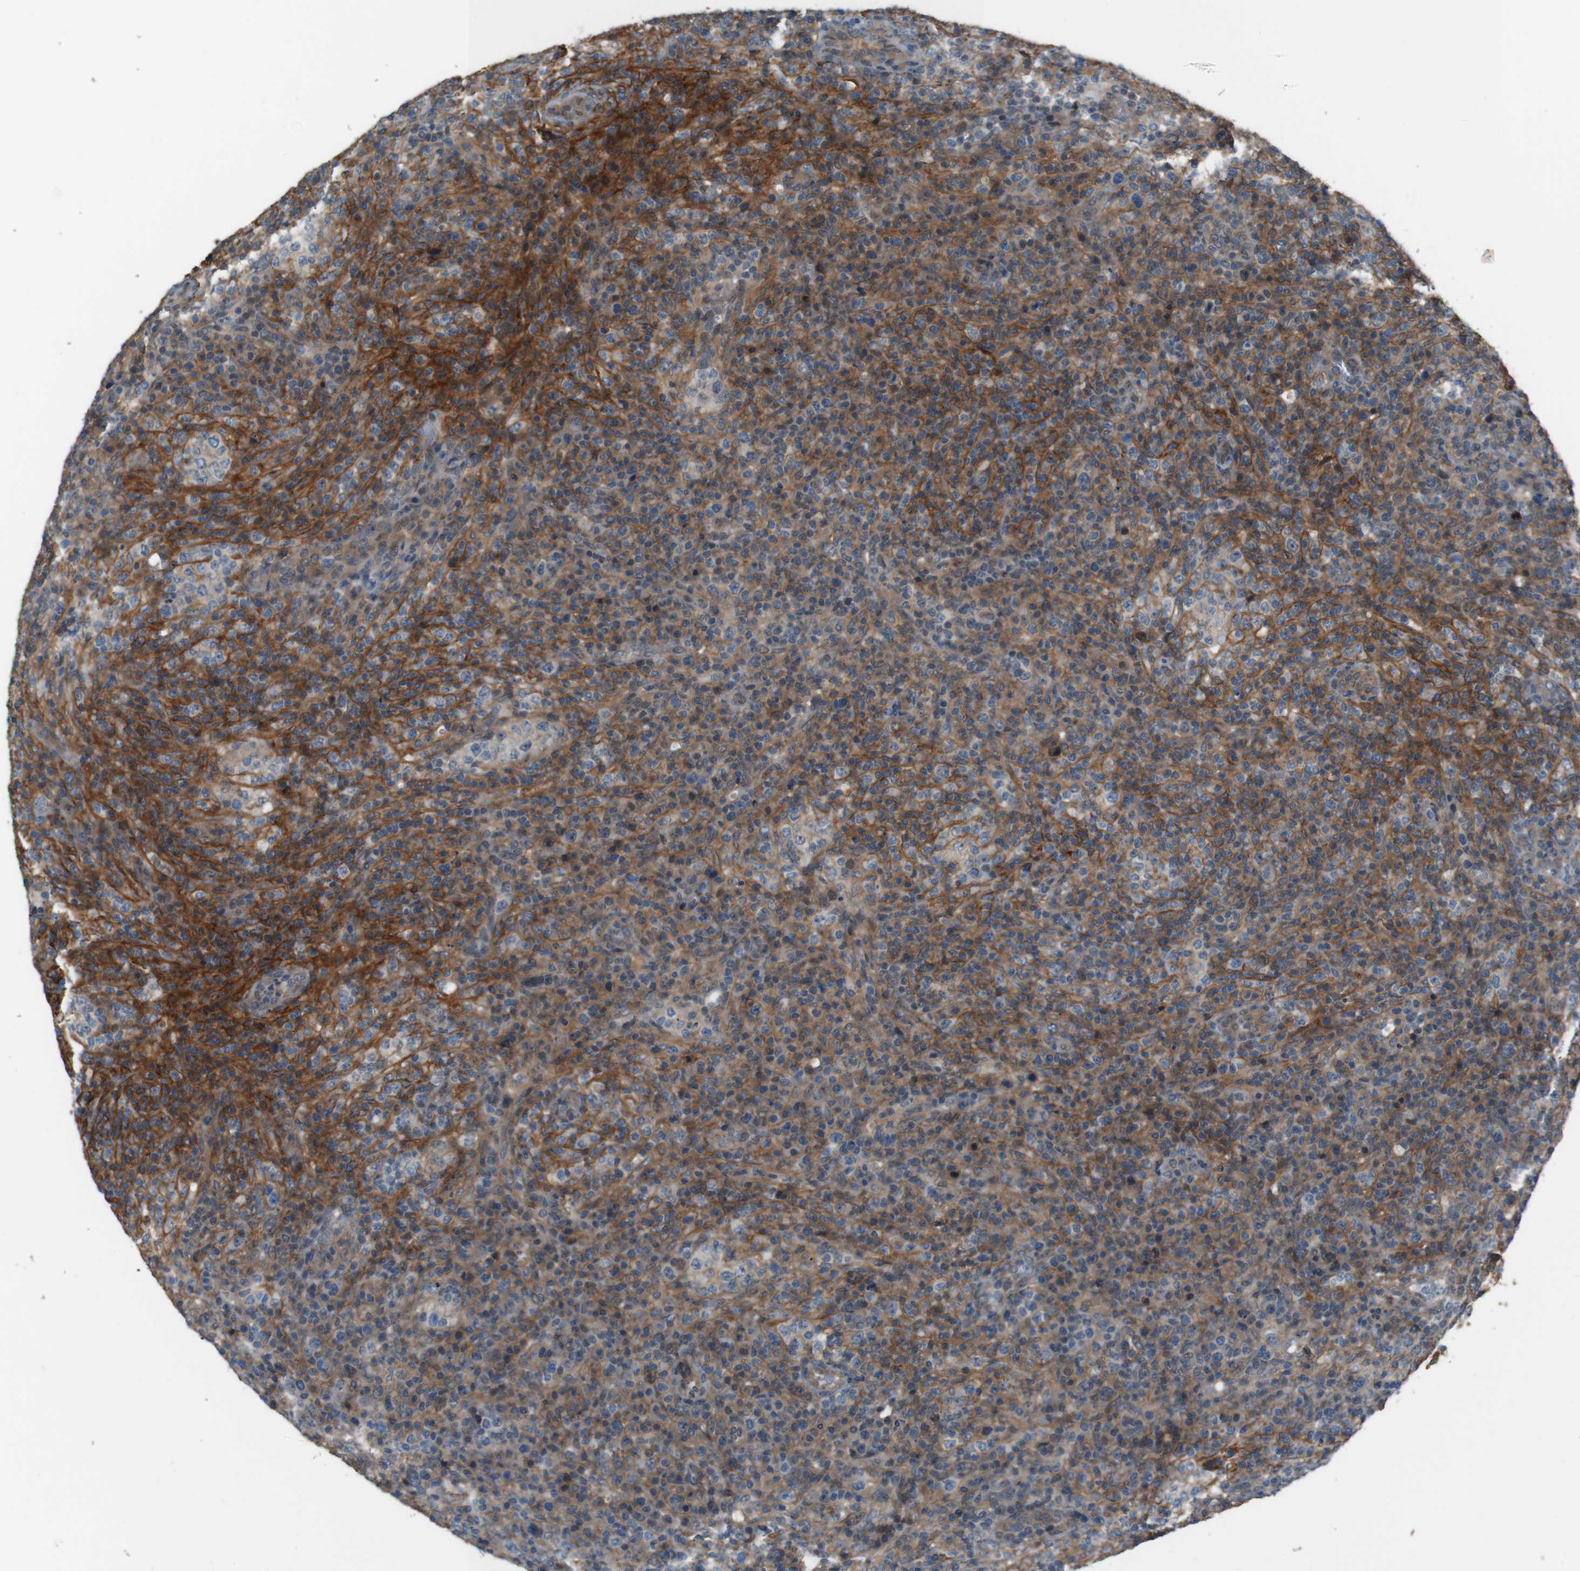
{"staining": {"intensity": "moderate", "quantity": "25%-75%", "location": "cytoplasmic/membranous"}, "tissue": "lymphoma", "cell_type": "Tumor cells", "image_type": "cancer", "snomed": [{"axis": "morphology", "description": "Malignant lymphoma, non-Hodgkin's type, High grade"}, {"axis": "topography", "description": "Lymph node"}], "caption": "An IHC image of tumor tissue is shown. Protein staining in brown highlights moderate cytoplasmic/membranous positivity in high-grade malignant lymphoma, non-Hodgkin's type within tumor cells. Using DAB (3,3'-diaminobenzidine) (brown) and hematoxylin (blue) stains, captured at high magnification using brightfield microscopy.", "gene": "ATP2B1", "patient": {"sex": "female", "age": 76}}